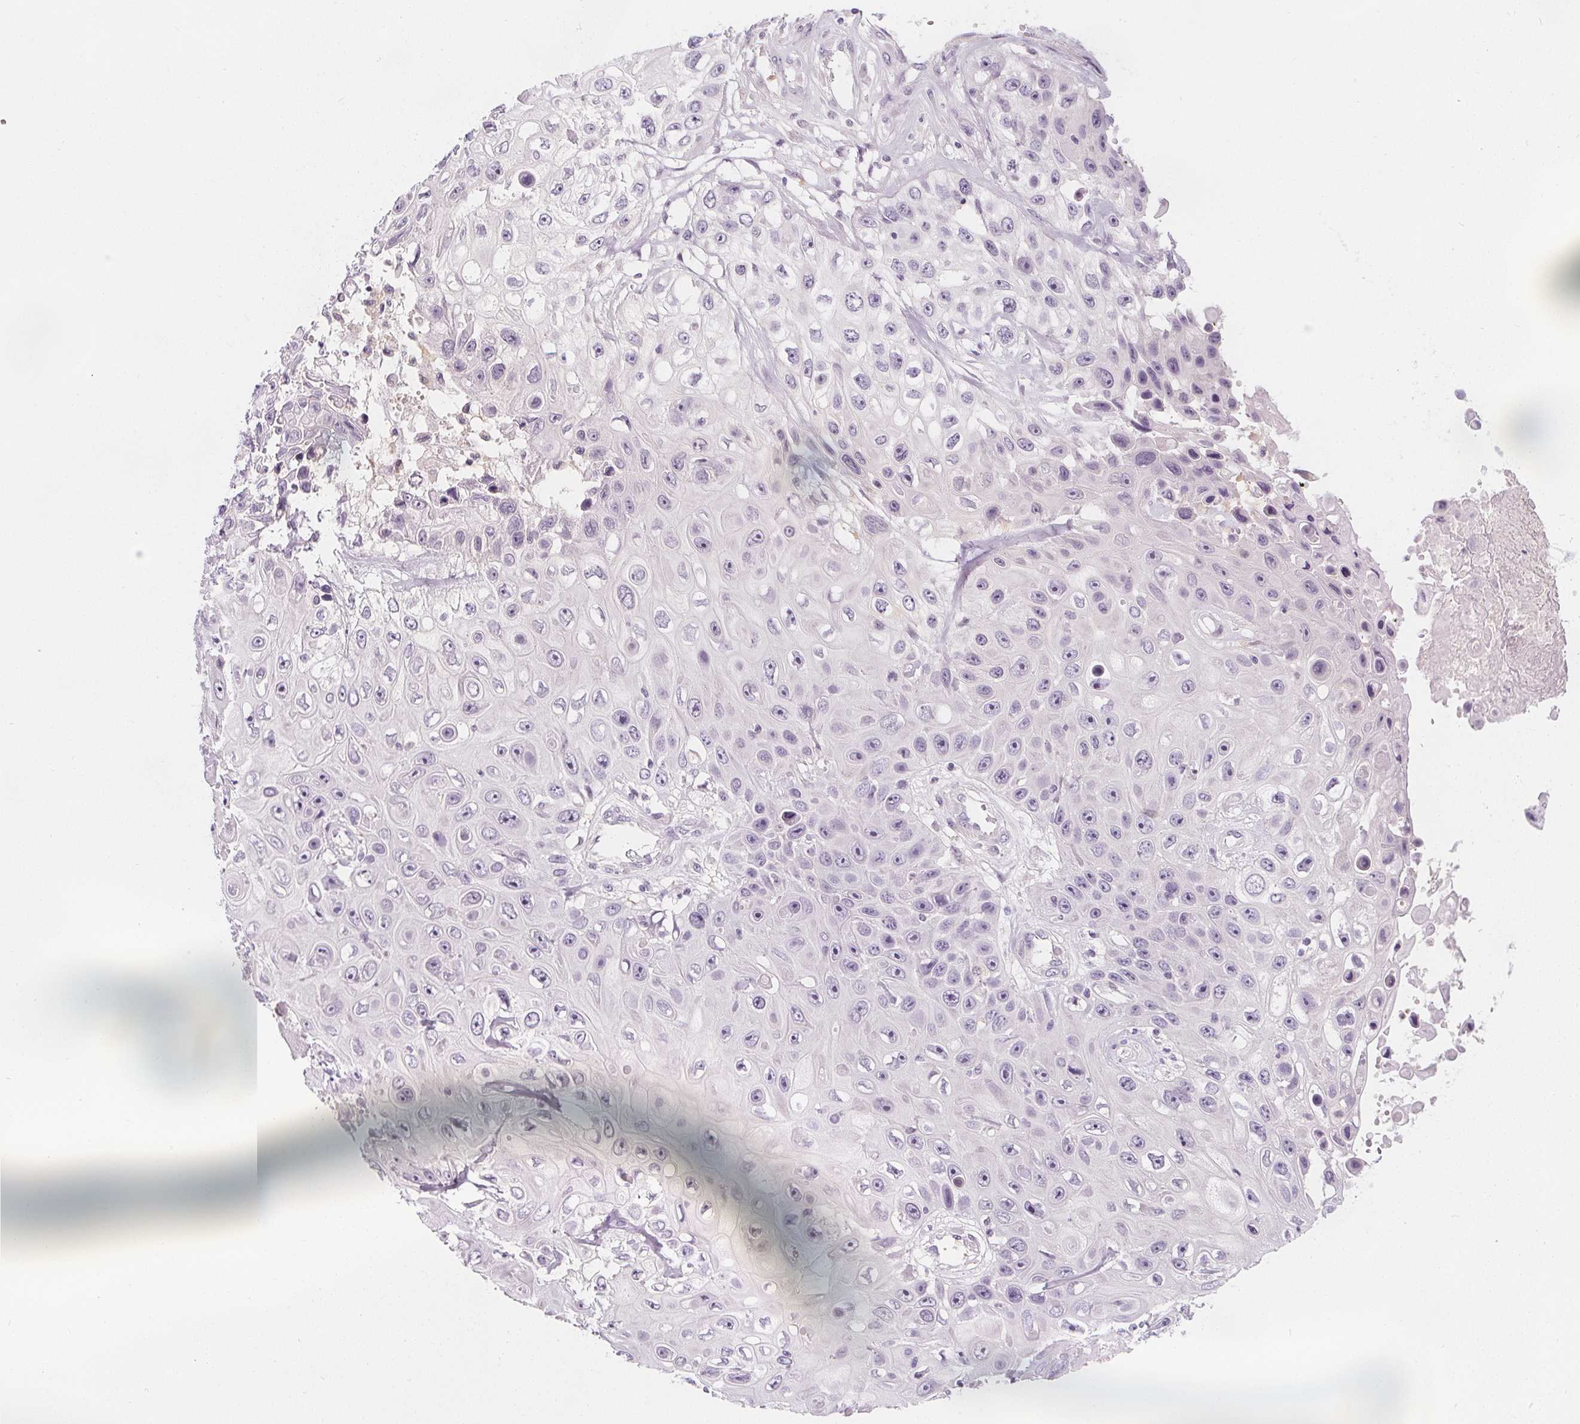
{"staining": {"intensity": "negative", "quantity": "none", "location": "none"}, "tissue": "skin cancer", "cell_type": "Tumor cells", "image_type": "cancer", "snomed": [{"axis": "morphology", "description": "Squamous cell carcinoma, NOS"}, {"axis": "topography", "description": "Skin"}], "caption": "The micrograph demonstrates no significant expression in tumor cells of squamous cell carcinoma (skin).", "gene": "UGP2", "patient": {"sex": "male", "age": 82}}